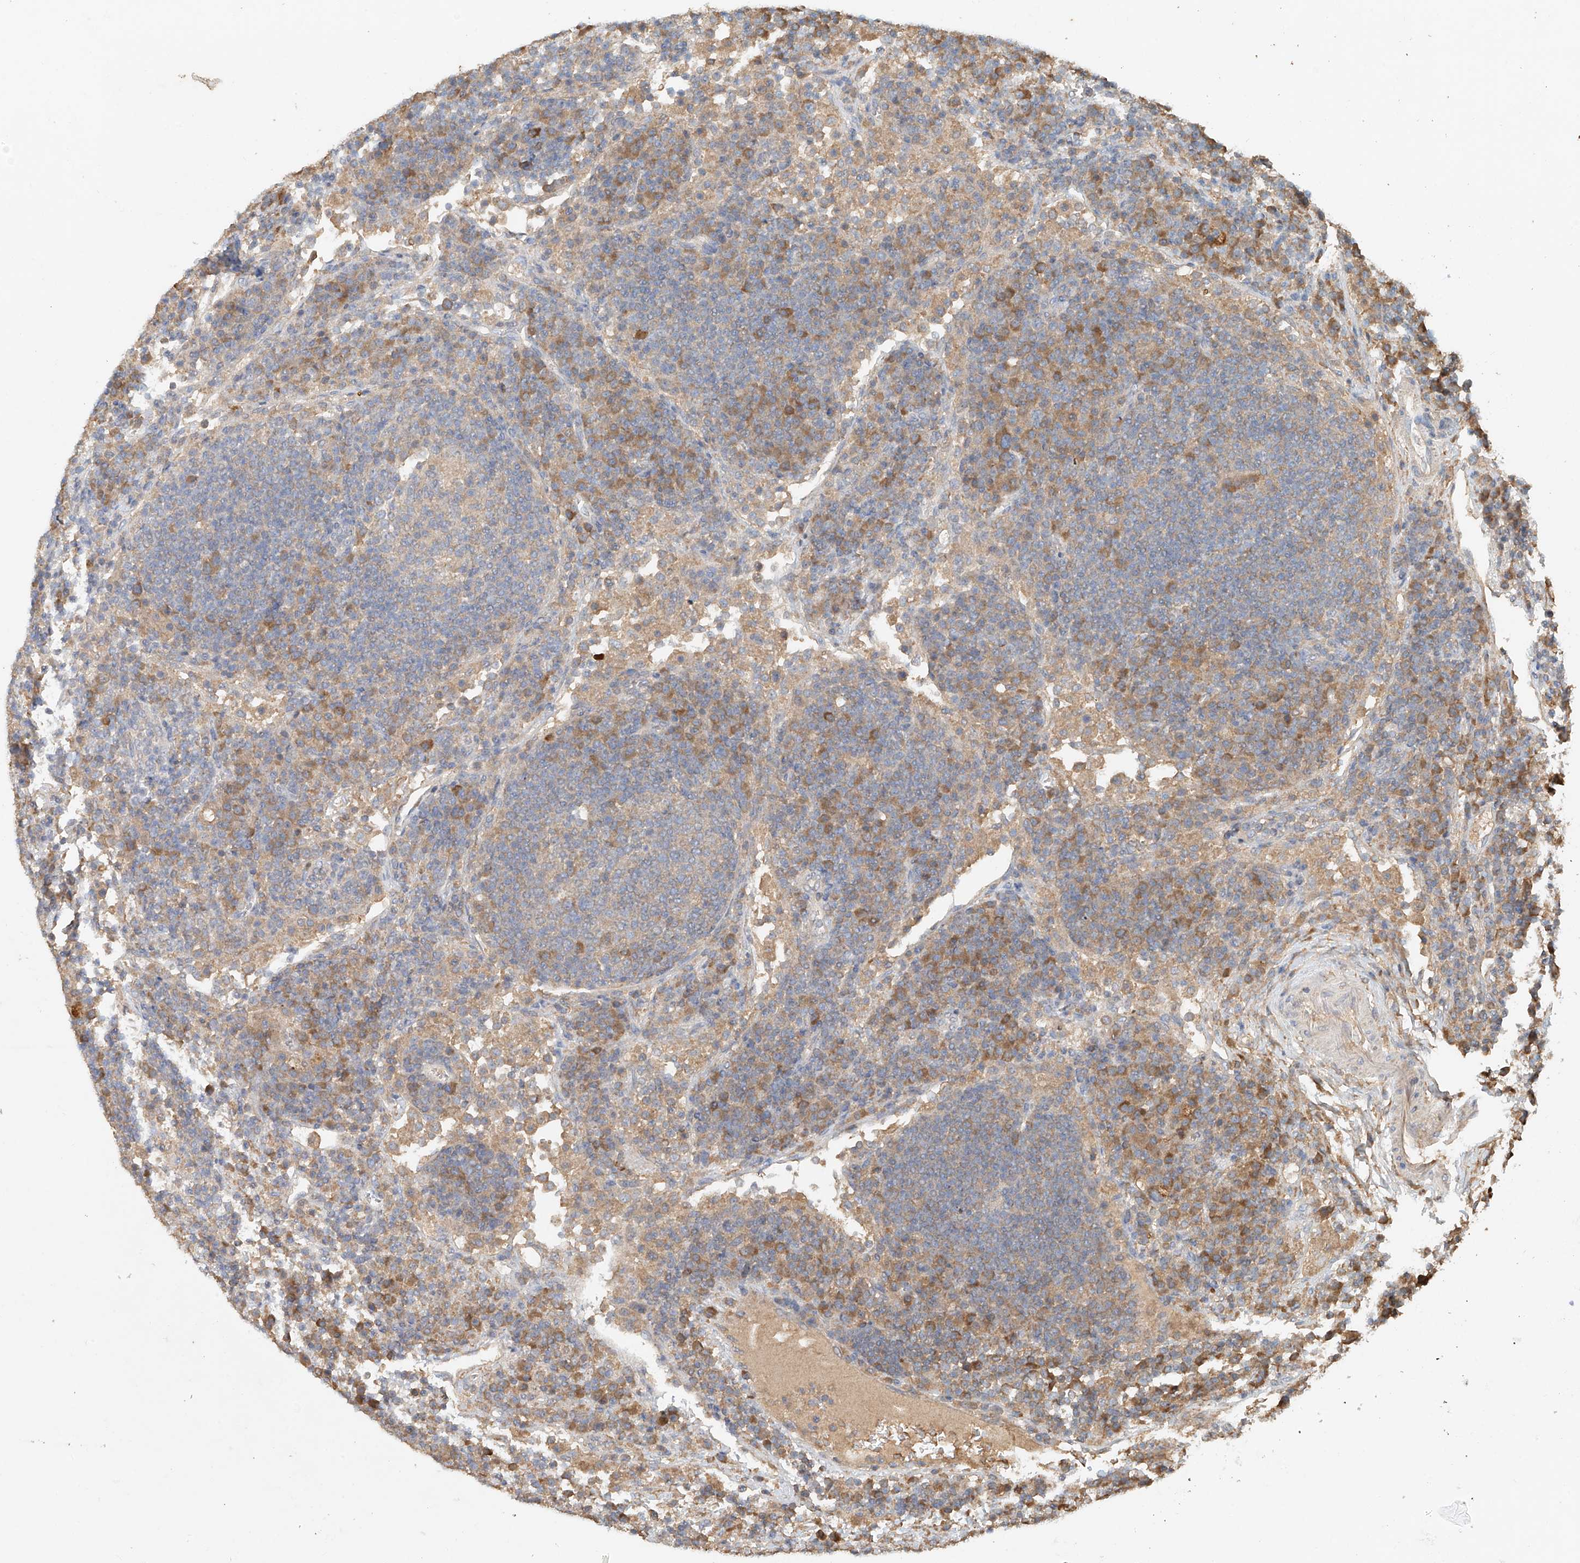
{"staining": {"intensity": "negative", "quantity": "none", "location": "none"}, "tissue": "lymph node", "cell_type": "Germinal center cells", "image_type": "normal", "snomed": [{"axis": "morphology", "description": "Normal tissue, NOS"}, {"axis": "topography", "description": "Lymph node"}], "caption": "An immunohistochemistry (IHC) histopathology image of benign lymph node is shown. There is no staining in germinal center cells of lymph node.", "gene": "GNB1L", "patient": {"sex": "female", "age": 53}}